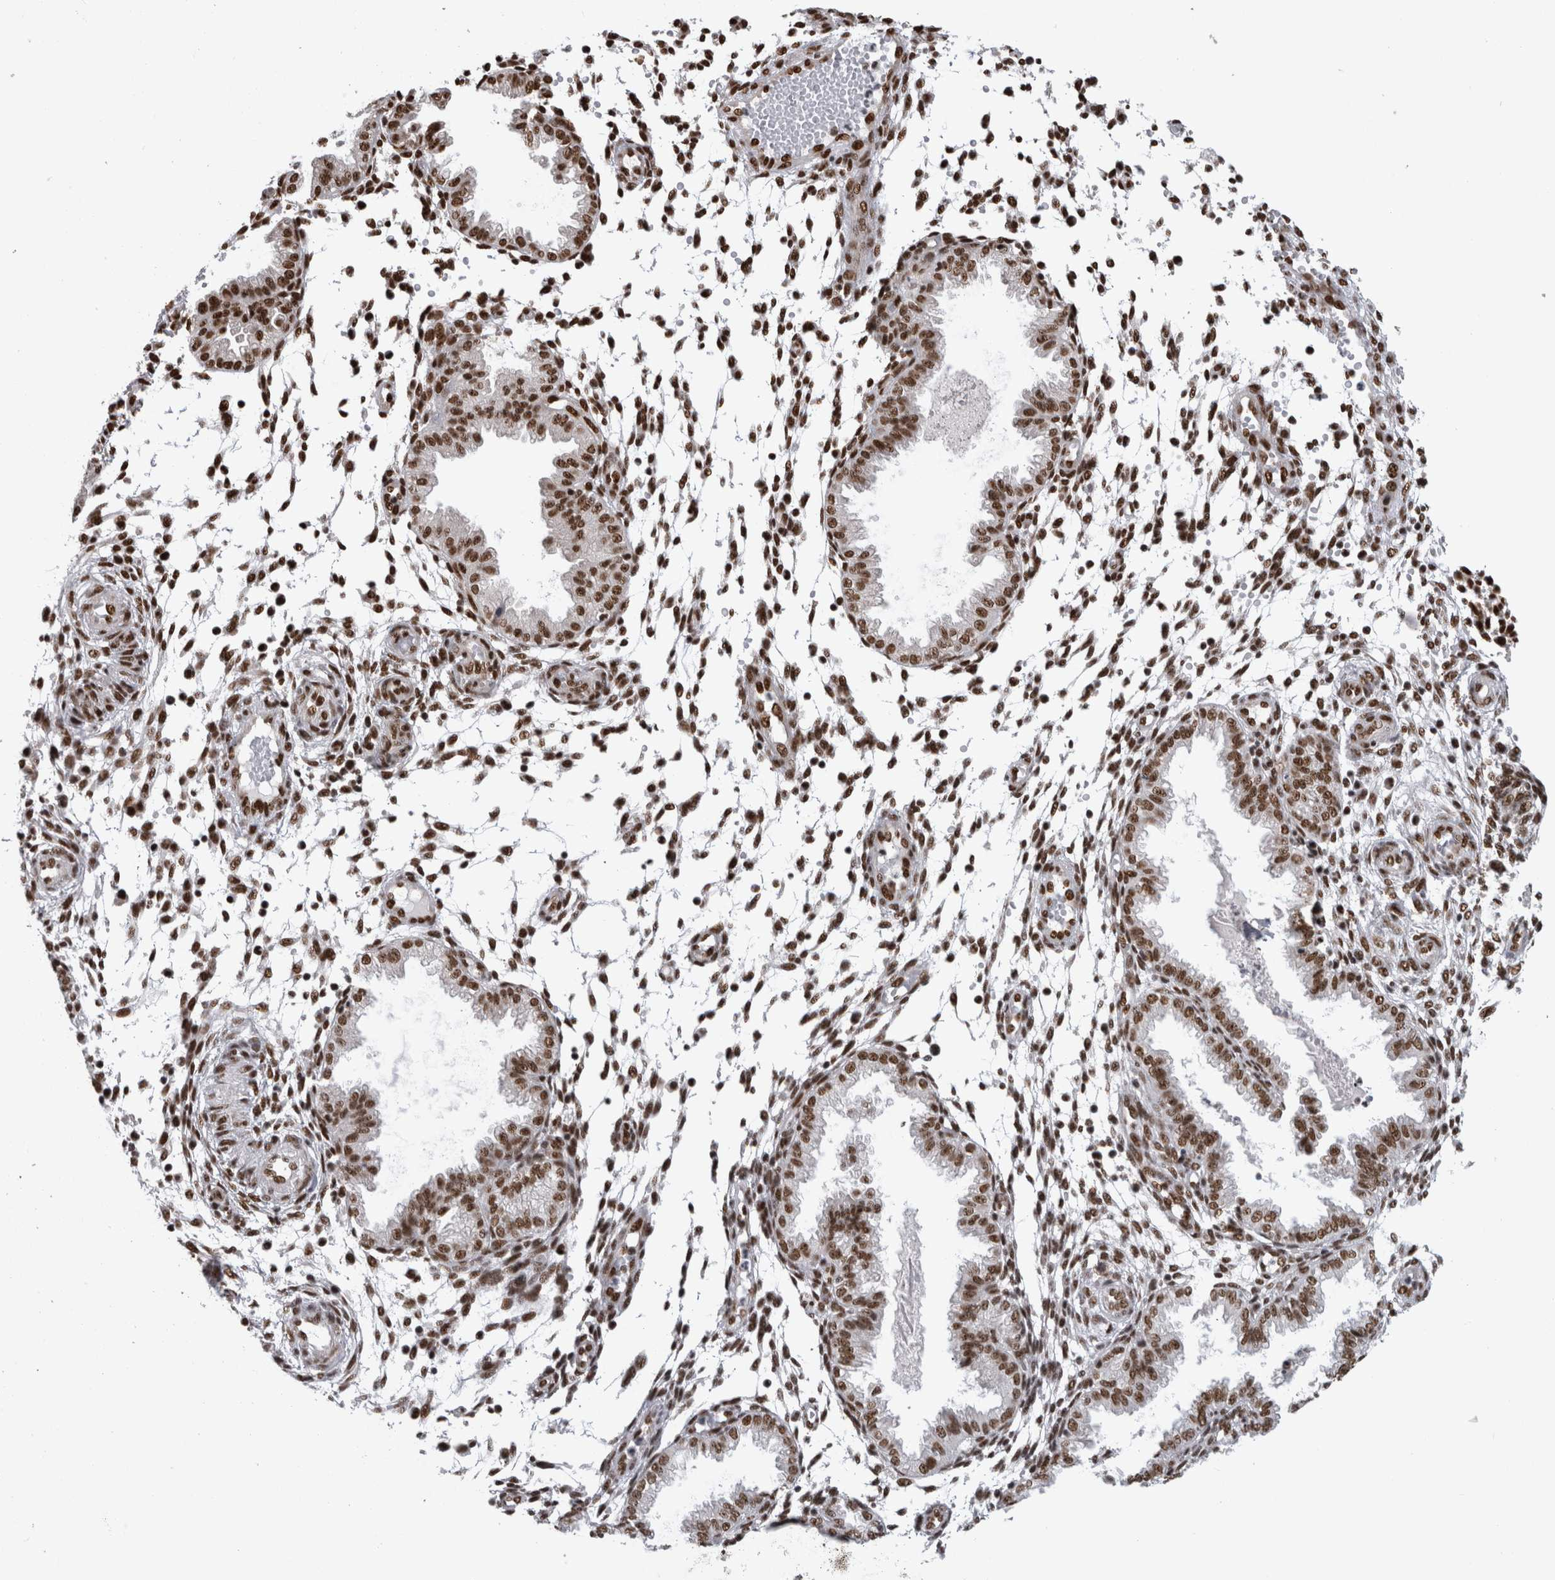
{"staining": {"intensity": "moderate", "quantity": ">75%", "location": "nuclear"}, "tissue": "endometrium", "cell_type": "Cells in endometrial stroma", "image_type": "normal", "snomed": [{"axis": "morphology", "description": "Normal tissue, NOS"}, {"axis": "topography", "description": "Endometrium"}], "caption": "A high-resolution micrograph shows immunohistochemistry staining of unremarkable endometrium, which demonstrates moderate nuclear expression in approximately >75% of cells in endometrial stroma.", "gene": "ZSCAN2", "patient": {"sex": "female", "age": 33}}